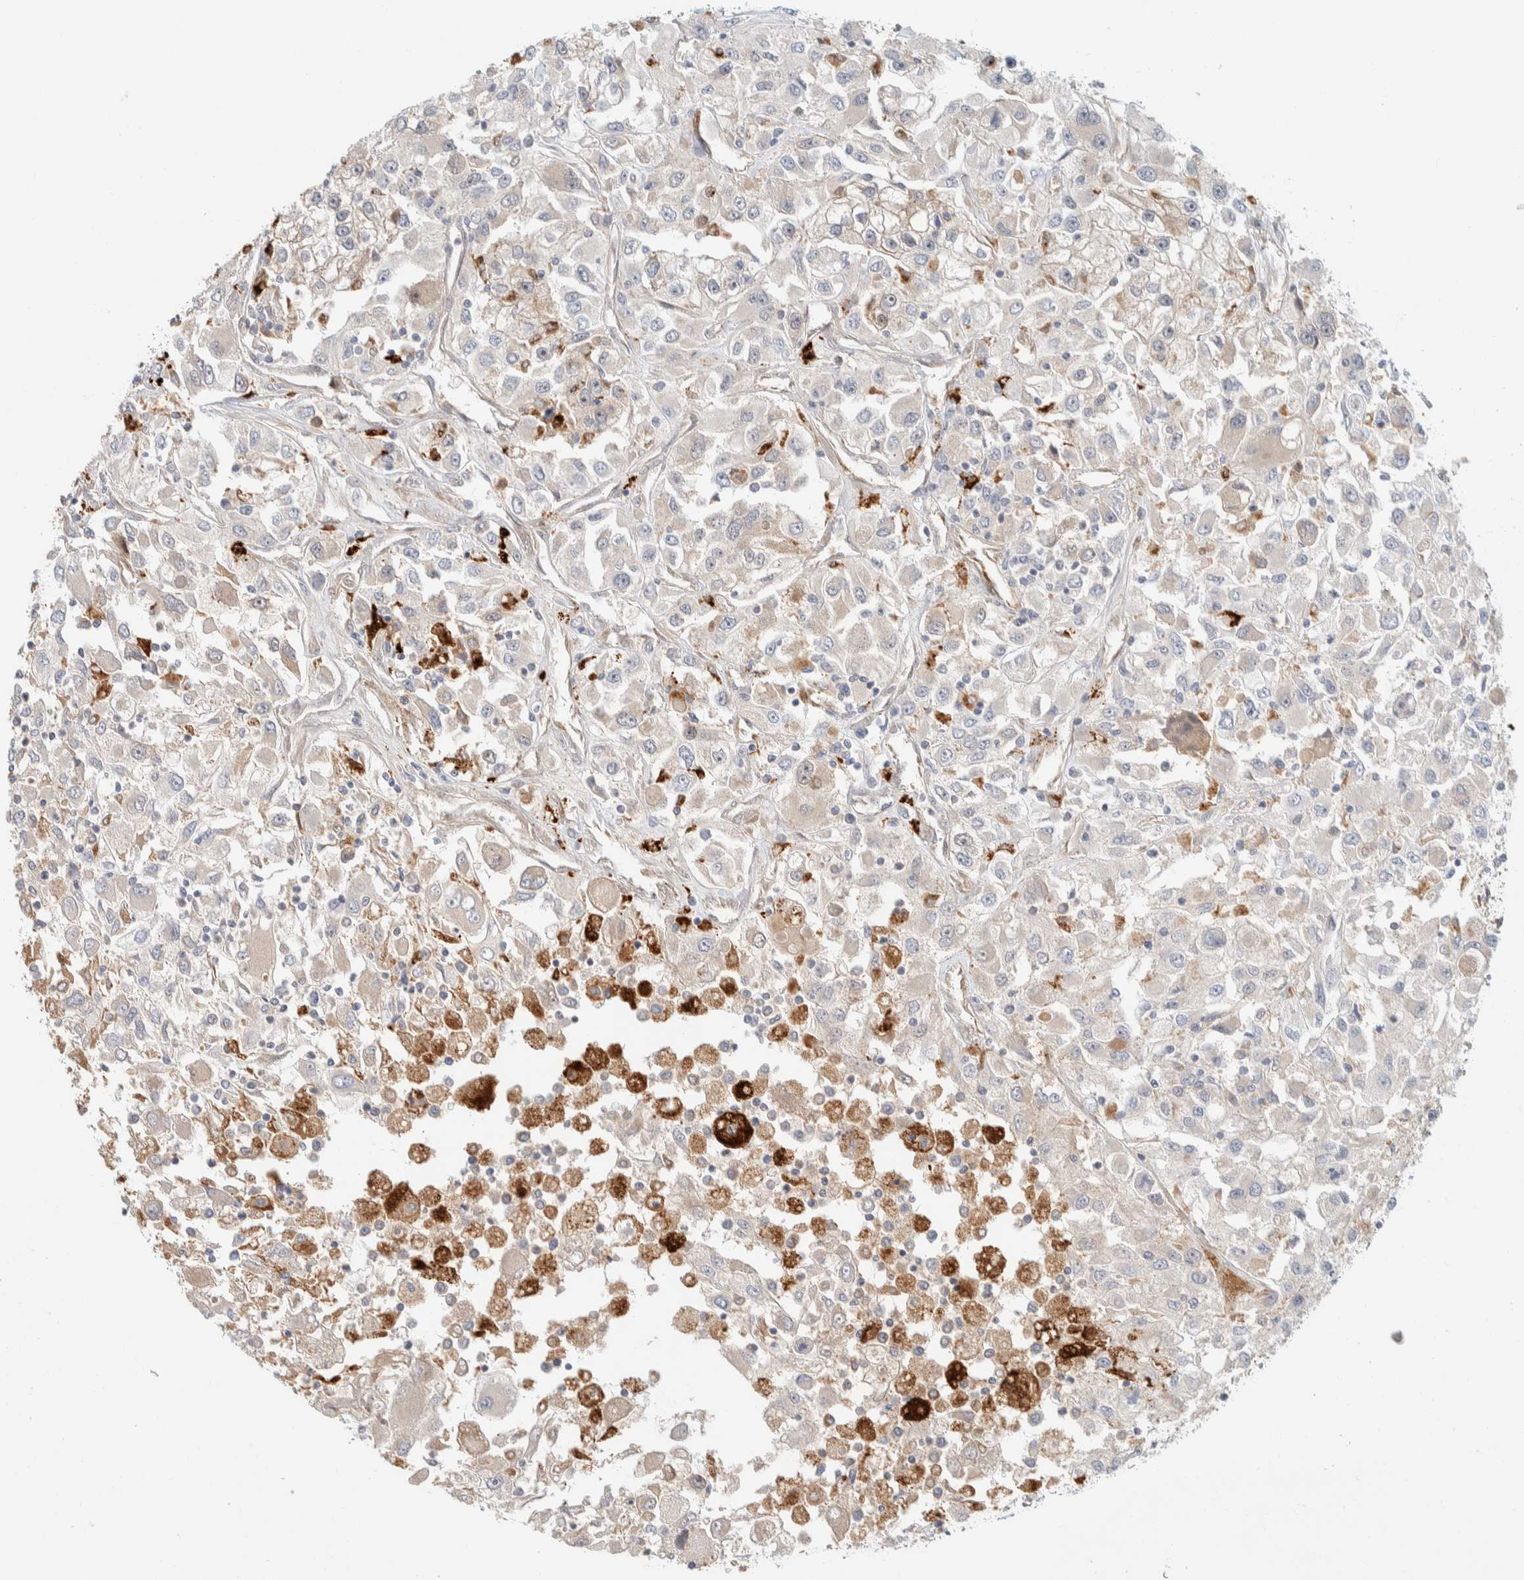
{"staining": {"intensity": "weak", "quantity": "<25%", "location": "cytoplasmic/membranous"}, "tissue": "renal cancer", "cell_type": "Tumor cells", "image_type": "cancer", "snomed": [{"axis": "morphology", "description": "Adenocarcinoma, NOS"}, {"axis": "topography", "description": "Kidney"}], "caption": "This is a histopathology image of immunohistochemistry staining of renal cancer, which shows no positivity in tumor cells.", "gene": "GCLM", "patient": {"sex": "female", "age": 52}}